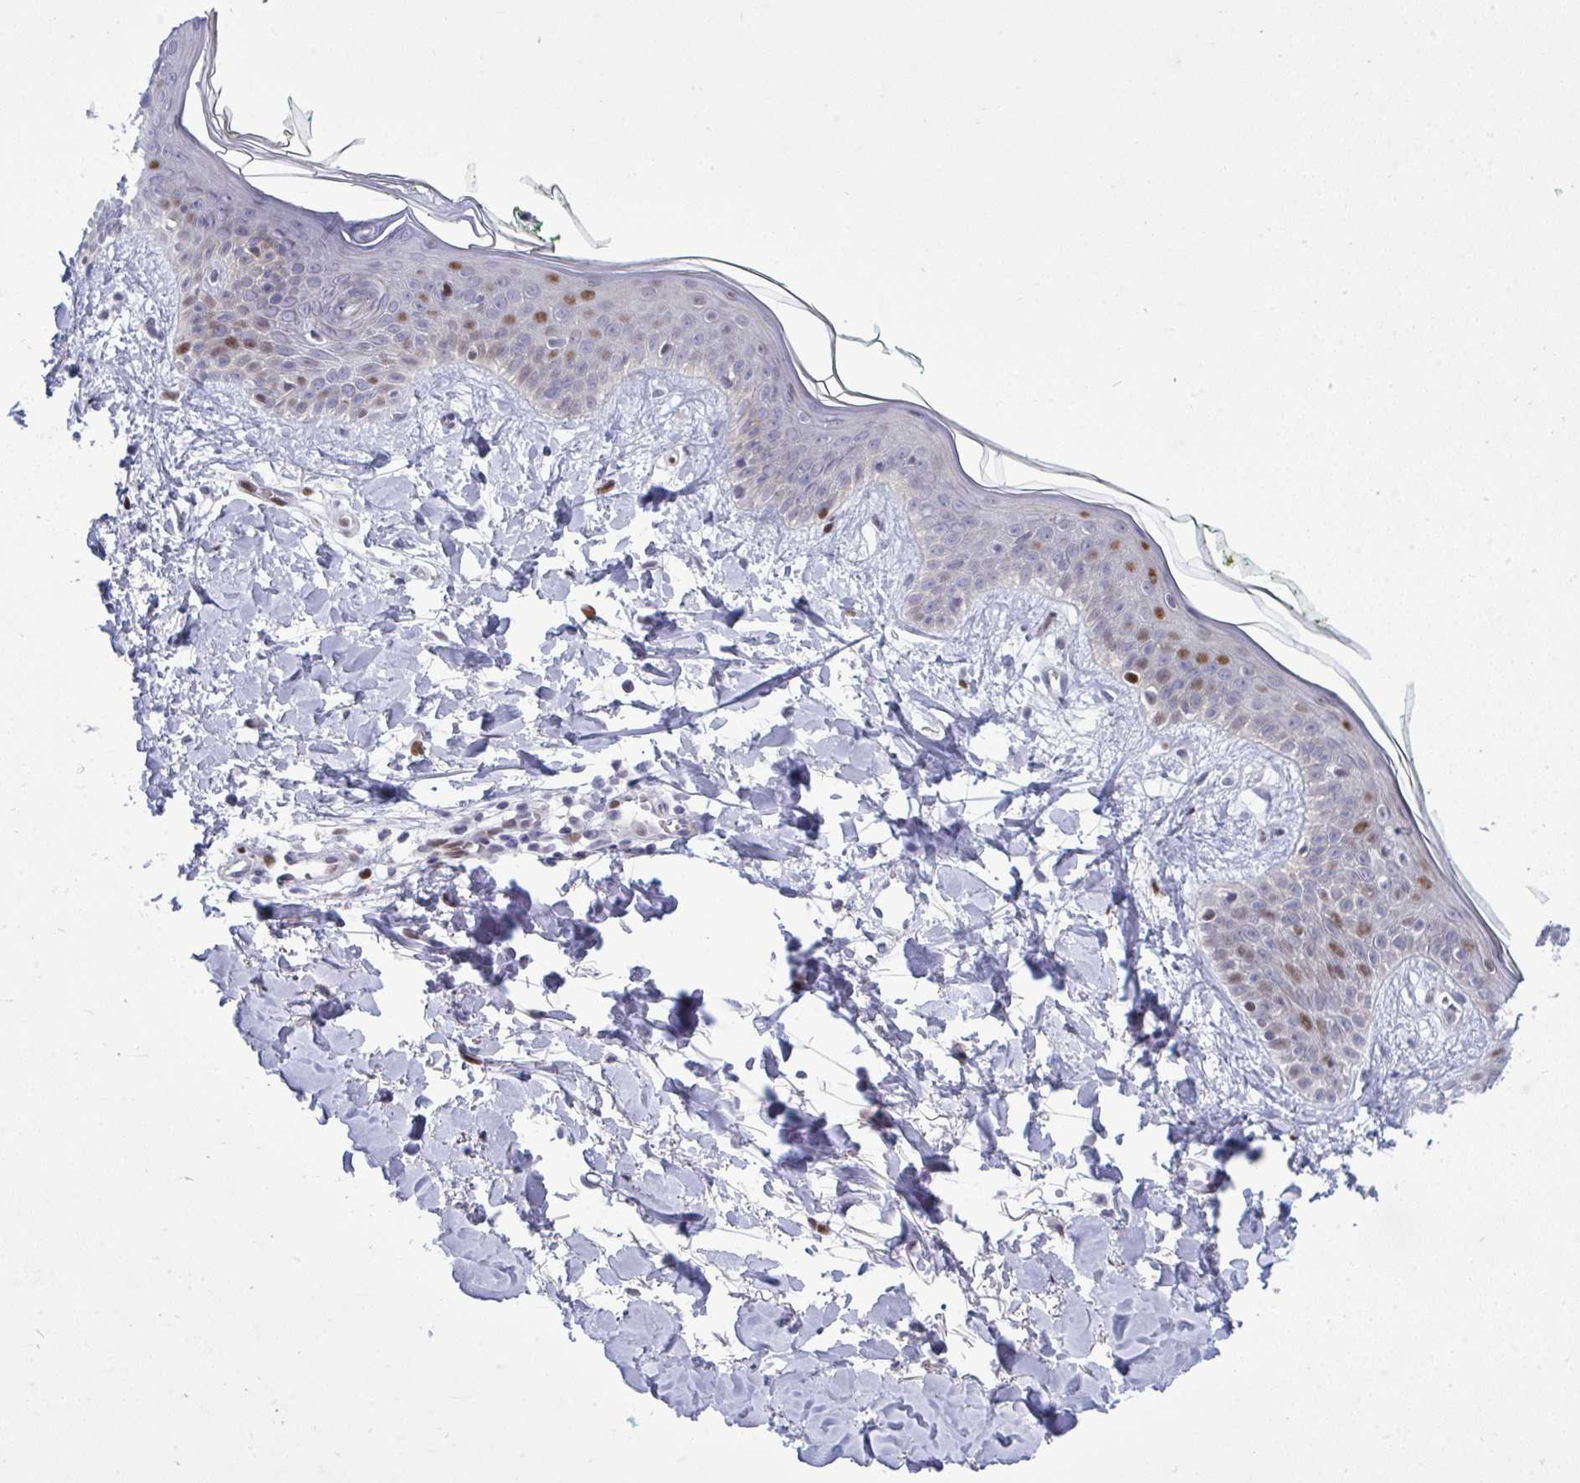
{"staining": {"intensity": "negative", "quantity": "none", "location": "none"}, "tissue": "skin", "cell_type": "Fibroblasts", "image_type": "normal", "snomed": [{"axis": "morphology", "description": "Normal tissue, NOS"}, {"axis": "topography", "description": "Skin"}], "caption": "Fibroblasts show no significant positivity in unremarkable skin. (Stains: DAB (3,3'-diaminobenzidine) IHC with hematoxylin counter stain, Microscopy: brightfield microscopy at high magnification).", "gene": "TAB1", "patient": {"sex": "female", "age": 34}}